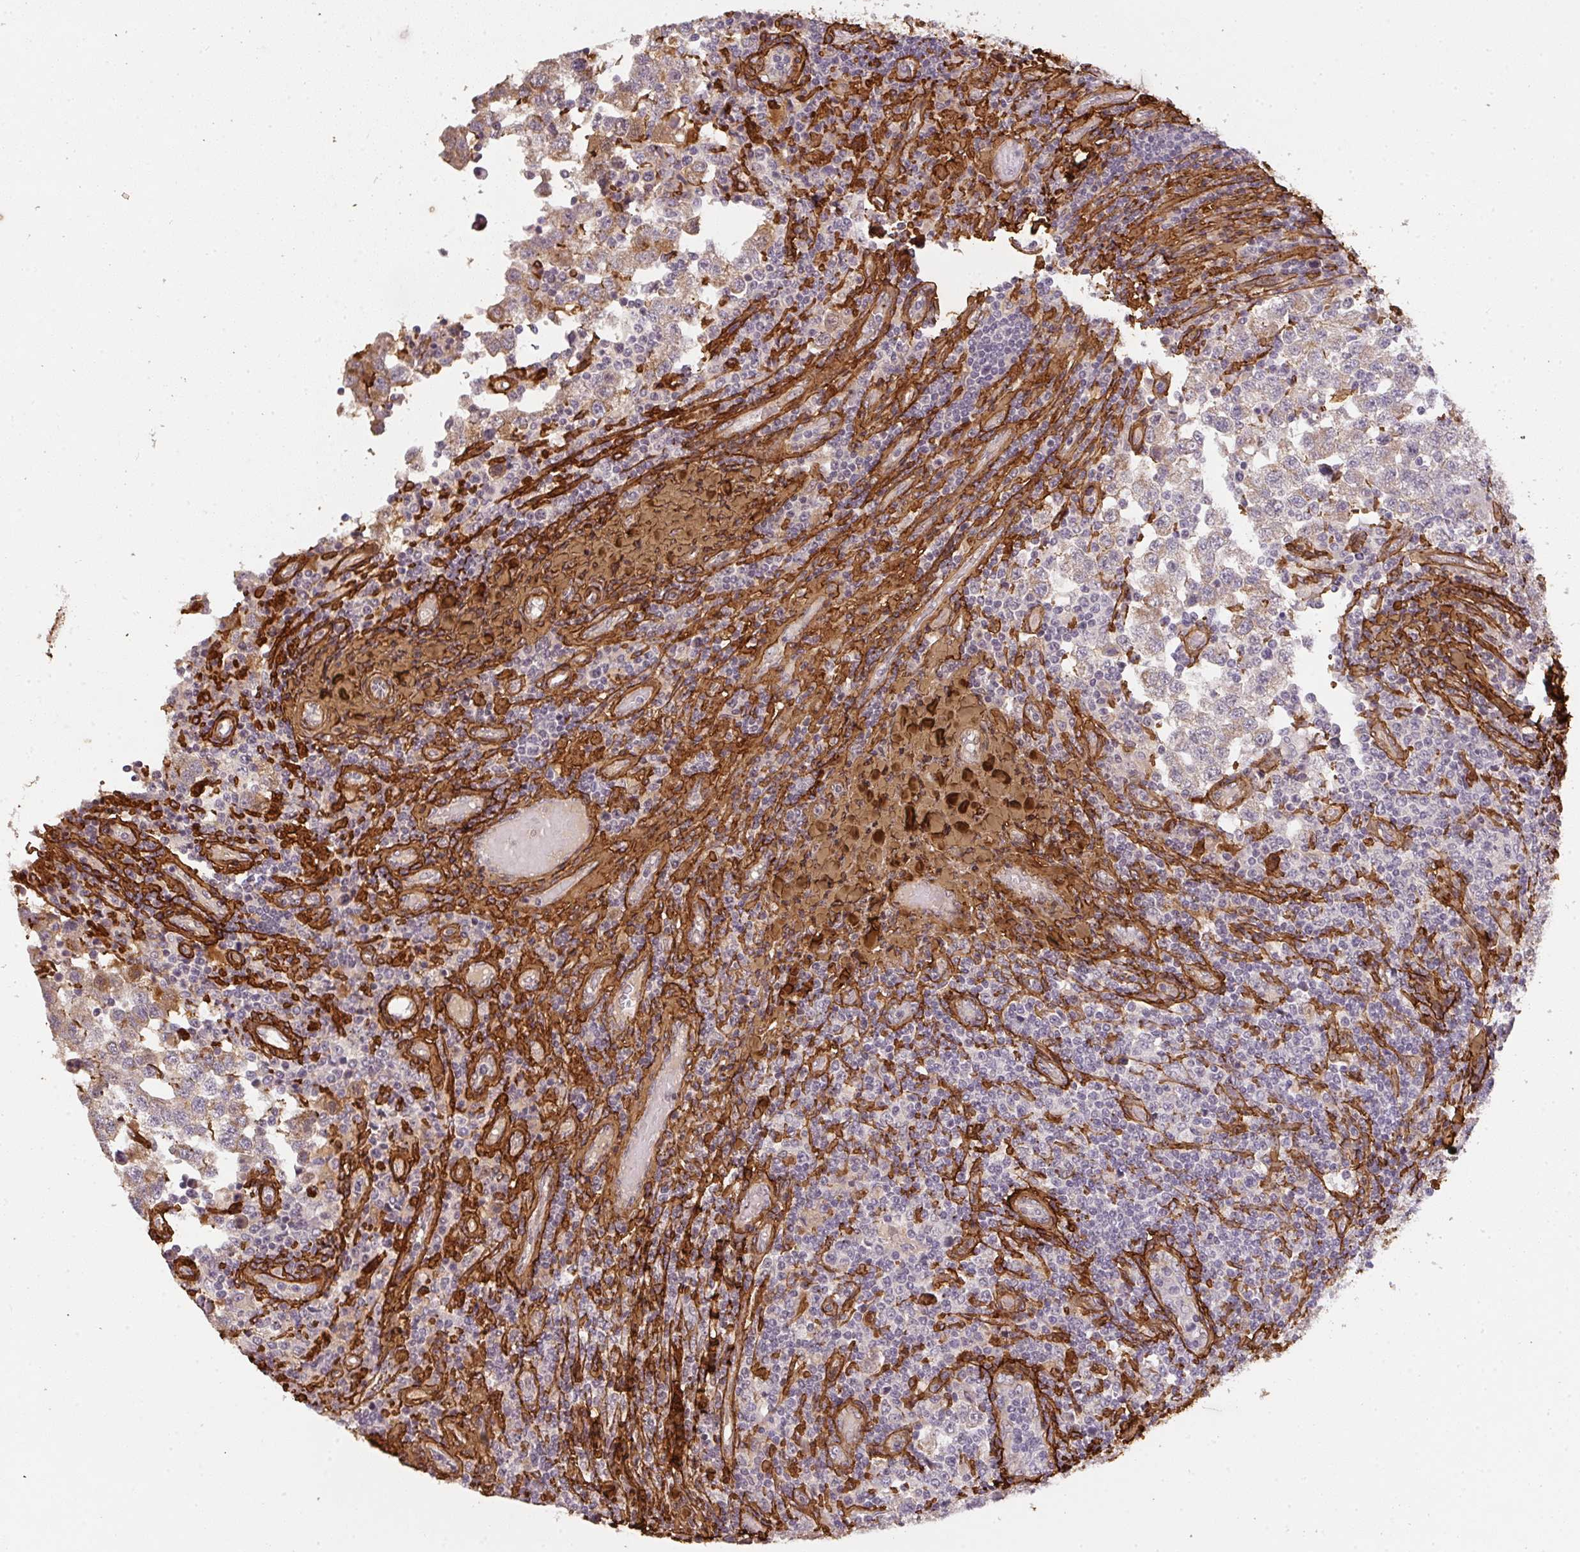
{"staining": {"intensity": "weak", "quantity": "<25%", "location": "cytoplasmic/membranous"}, "tissue": "testis cancer", "cell_type": "Tumor cells", "image_type": "cancer", "snomed": [{"axis": "morphology", "description": "Seminoma, NOS"}, {"axis": "topography", "description": "Testis"}], "caption": "There is no significant expression in tumor cells of testis cancer (seminoma). (DAB (3,3'-diaminobenzidine) immunohistochemistry (IHC) with hematoxylin counter stain).", "gene": "COL3A1", "patient": {"sex": "male", "age": 34}}